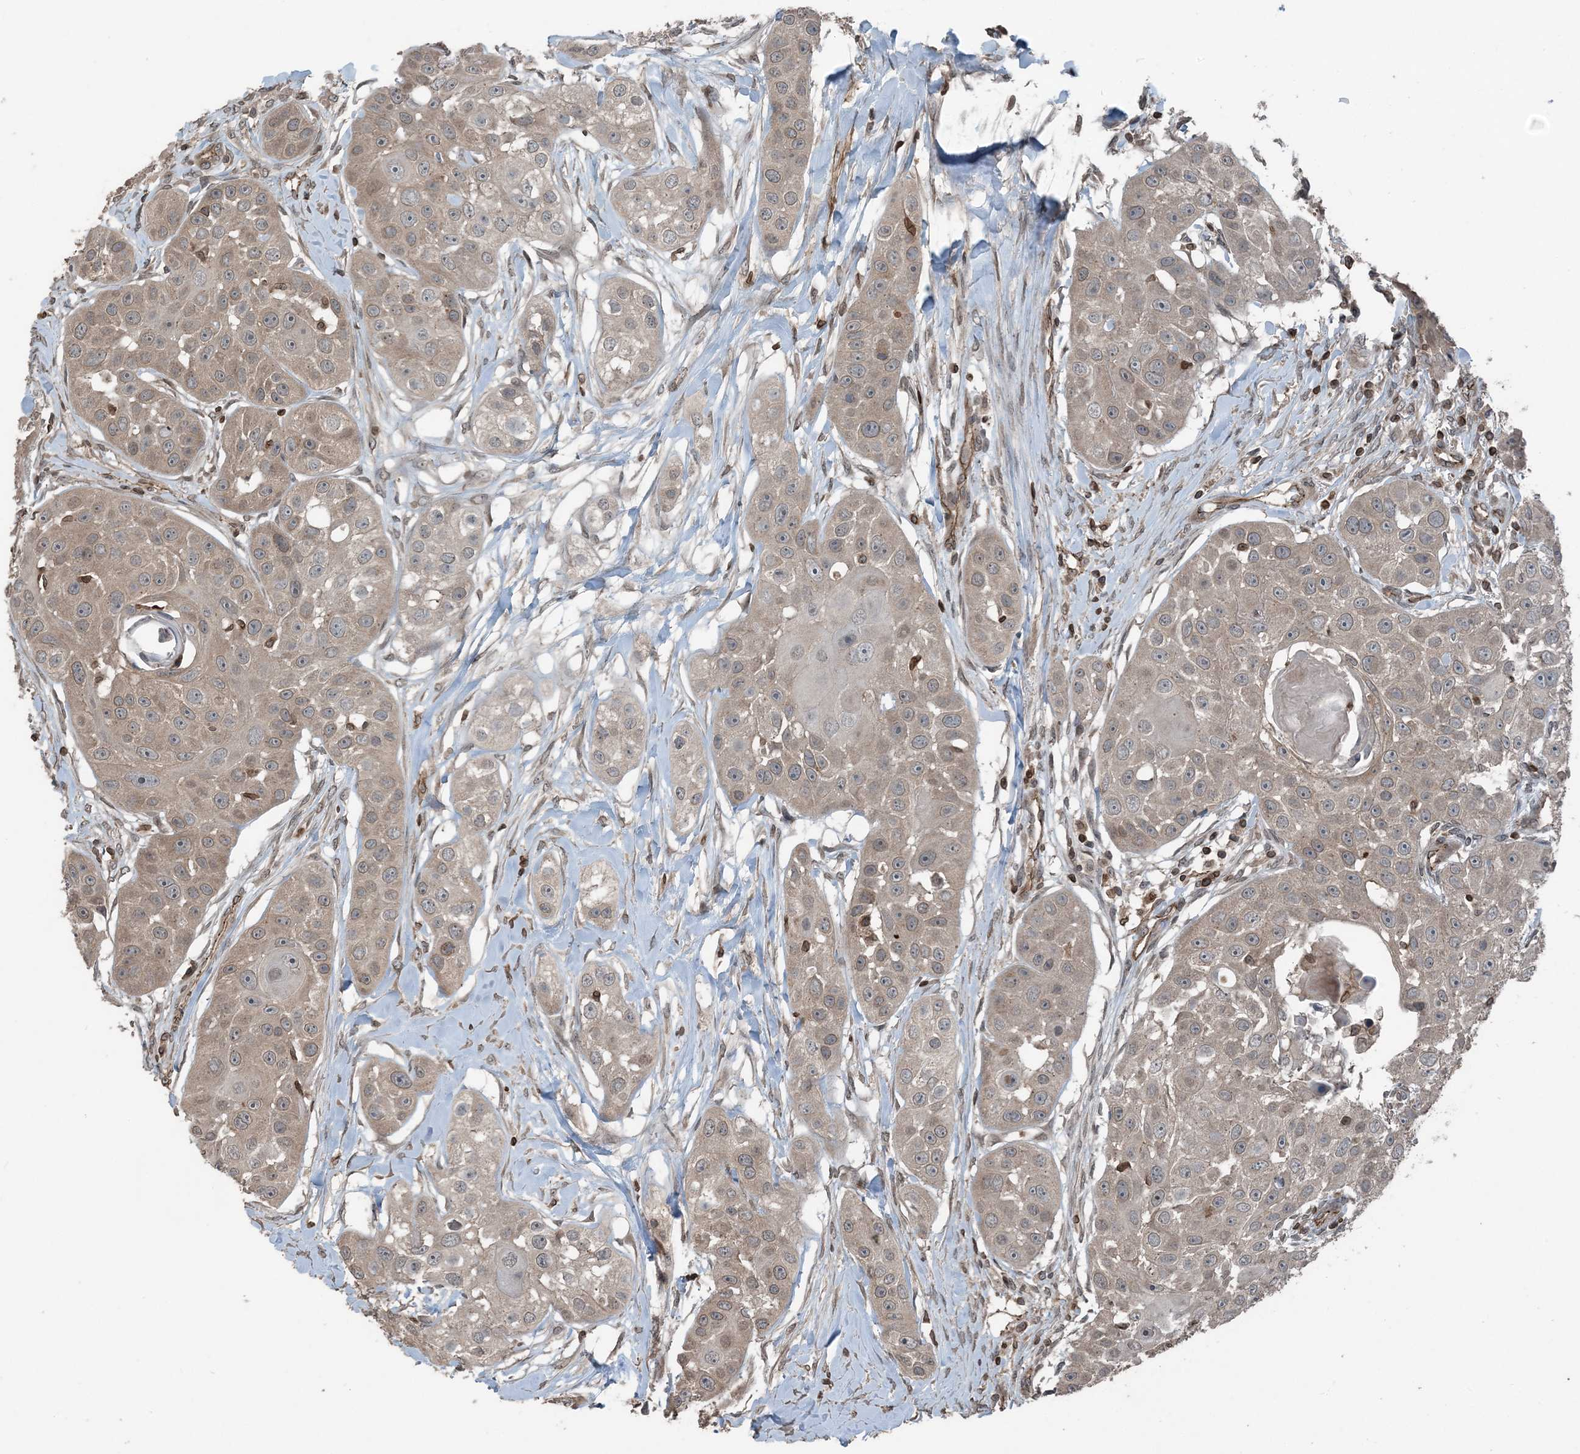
{"staining": {"intensity": "weak", "quantity": ">75%", "location": "cytoplasmic/membranous,nuclear"}, "tissue": "head and neck cancer", "cell_type": "Tumor cells", "image_type": "cancer", "snomed": [{"axis": "morphology", "description": "Normal tissue, NOS"}, {"axis": "morphology", "description": "Squamous cell carcinoma, NOS"}, {"axis": "topography", "description": "Skeletal muscle"}, {"axis": "topography", "description": "Head-Neck"}], "caption": "Head and neck cancer (squamous cell carcinoma) tissue displays weak cytoplasmic/membranous and nuclear positivity in about >75% of tumor cells, visualized by immunohistochemistry. (Stains: DAB (3,3'-diaminobenzidine) in brown, nuclei in blue, Microscopy: brightfield microscopy at high magnification).", "gene": "ZFAND2B", "patient": {"sex": "male", "age": 51}}